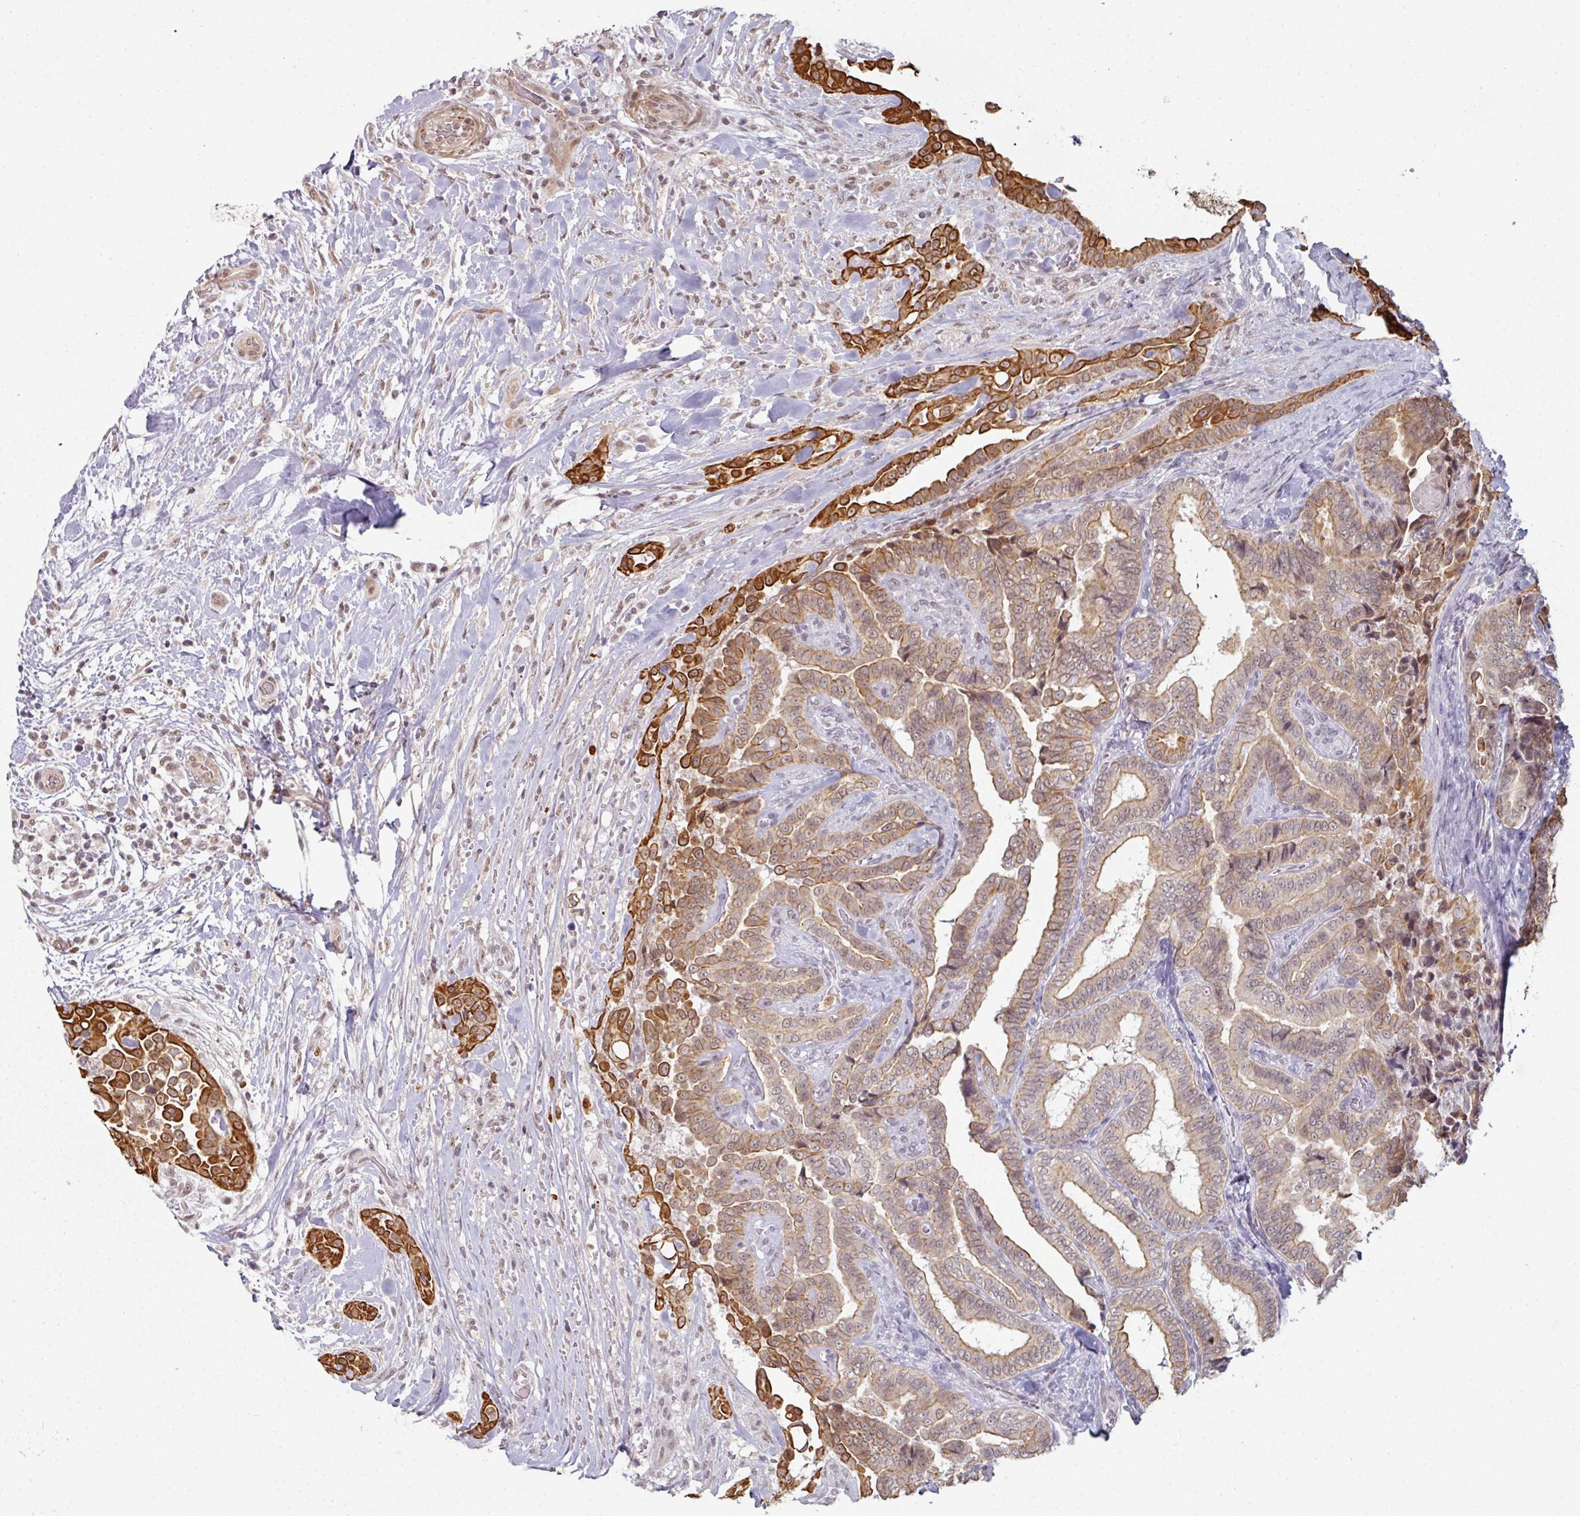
{"staining": {"intensity": "strong", "quantity": "25%-75%", "location": "cytoplasmic/membranous"}, "tissue": "thyroid cancer", "cell_type": "Tumor cells", "image_type": "cancer", "snomed": [{"axis": "morphology", "description": "Papillary adenocarcinoma, NOS"}, {"axis": "topography", "description": "Thyroid gland"}], "caption": "Protein analysis of thyroid cancer (papillary adenocarcinoma) tissue shows strong cytoplasmic/membranous staining in about 25%-75% of tumor cells.", "gene": "GTF2H3", "patient": {"sex": "male", "age": 61}}